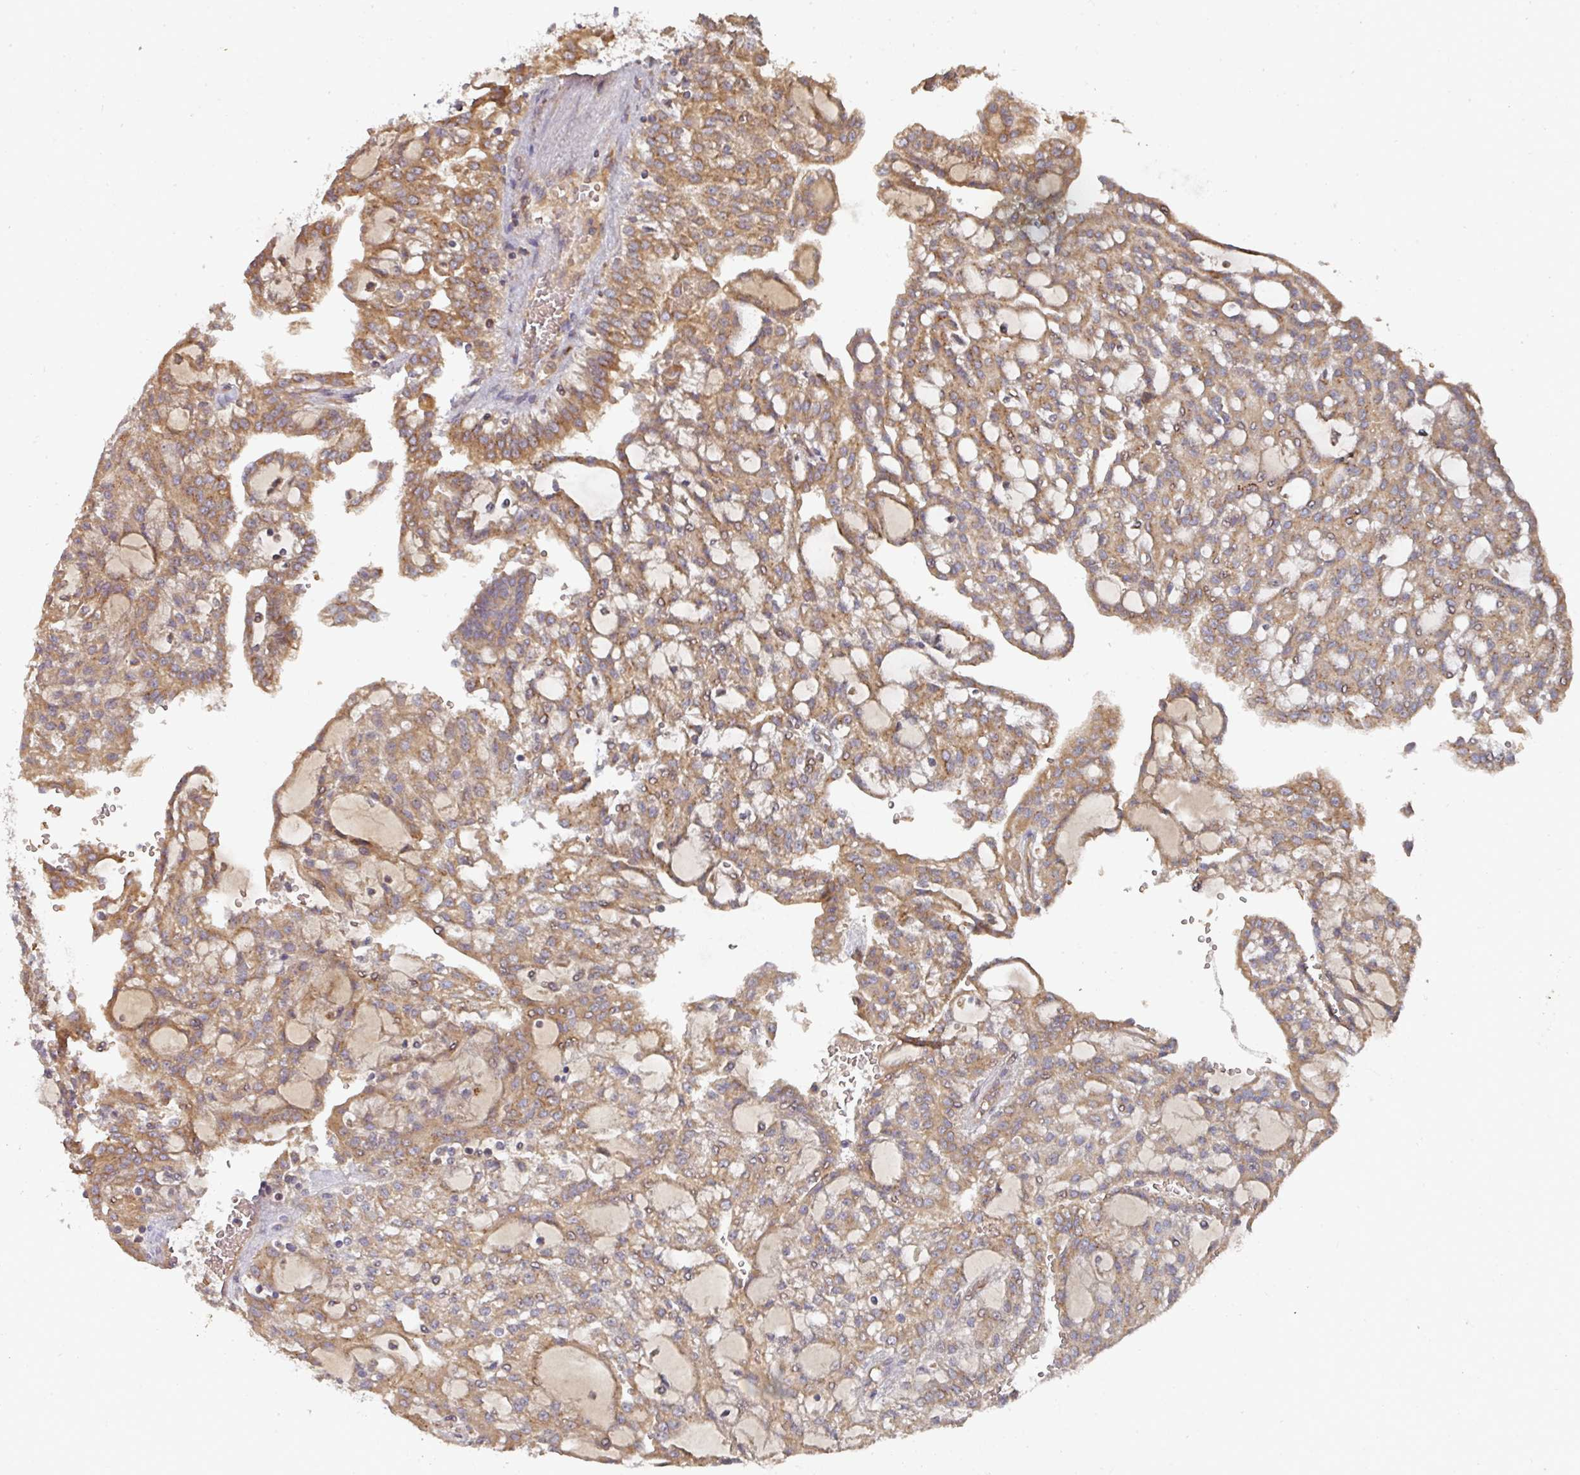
{"staining": {"intensity": "moderate", "quantity": ">75%", "location": "cytoplasmic/membranous"}, "tissue": "renal cancer", "cell_type": "Tumor cells", "image_type": "cancer", "snomed": [{"axis": "morphology", "description": "Adenocarcinoma, NOS"}, {"axis": "topography", "description": "Kidney"}], "caption": "Adenocarcinoma (renal) was stained to show a protein in brown. There is medium levels of moderate cytoplasmic/membranous expression in about >75% of tumor cells. The protein of interest is shown in brown color, while the nuclei are stained blue.", "gene": "EDEM2", "patient": {"sex": "male", "age": 63}}